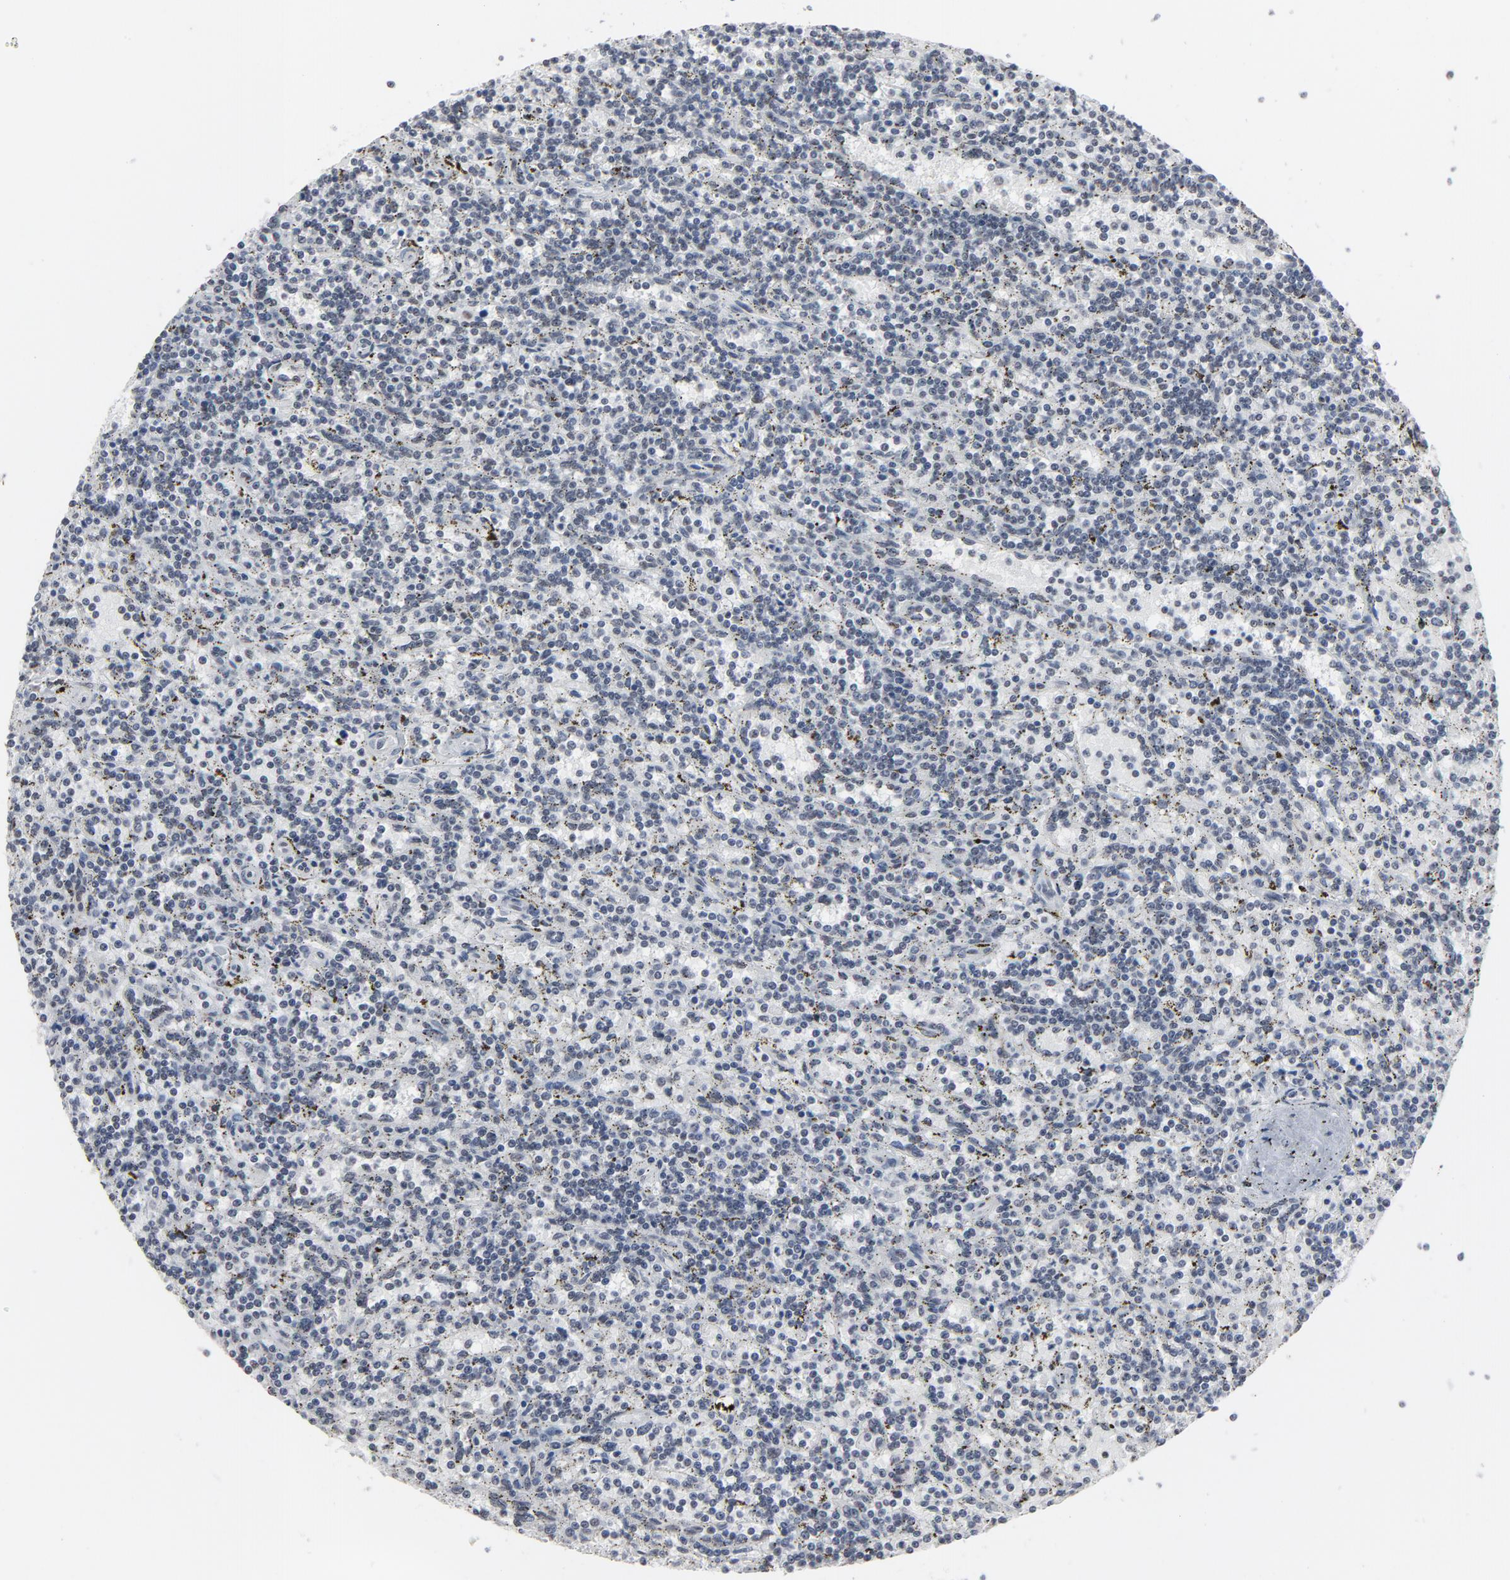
{"staining": {"intensity": "weak", "quantity": "25%-75%", "location": "nuclear"}, "tissue": "lymphoma", "cell_type": "Tumor cells", "image_type": "cancer", "snomed": [{"axis": "morphology", "description": "Malignant lymphoma, non-Hodgkin's type, Low grade"}, {"axis": "topography", "description": "Spleen"}], "caption": "DAB immunohistochemical staining of human malignant lymphoma, non-Hodgkin's type (low-grade) shows weak nuclear protein expression in about 25%-75% of tumor cells.", "gene": "MRE11", "patient": {"sex": "male", "age": 73}}